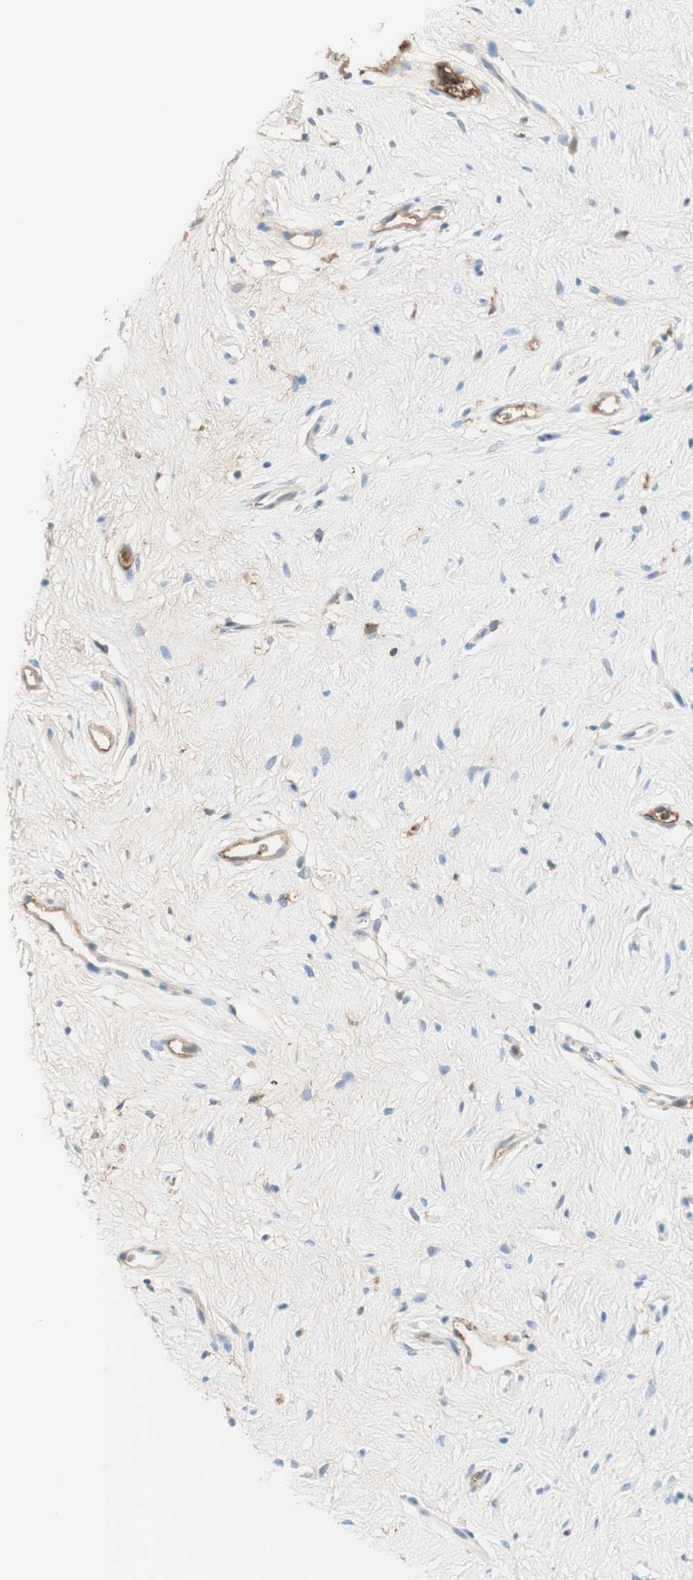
{"staining": {"intensity": "weak", "quantity": "<25%", "location": "cytoplasmic/membranous"}, "tissue": "vagina", "cell_type": "Squamous epithelial cells", "image_type": "normal", "snomed": [{"axis": "morphology", "description": "Normal tissue, NOS"}, {"axis": "topography", "description": "Vagina"}], "caption": "Immunohistochemistry of unremarkable human vagina demonstrates no staining in squamous epithelial cells. (DAB immunohistochemistry (IHC) visualized using brightfield microscopy, high magnification).", "gene": "KNG1", "patient": {"sex": "female", "age": 44}}